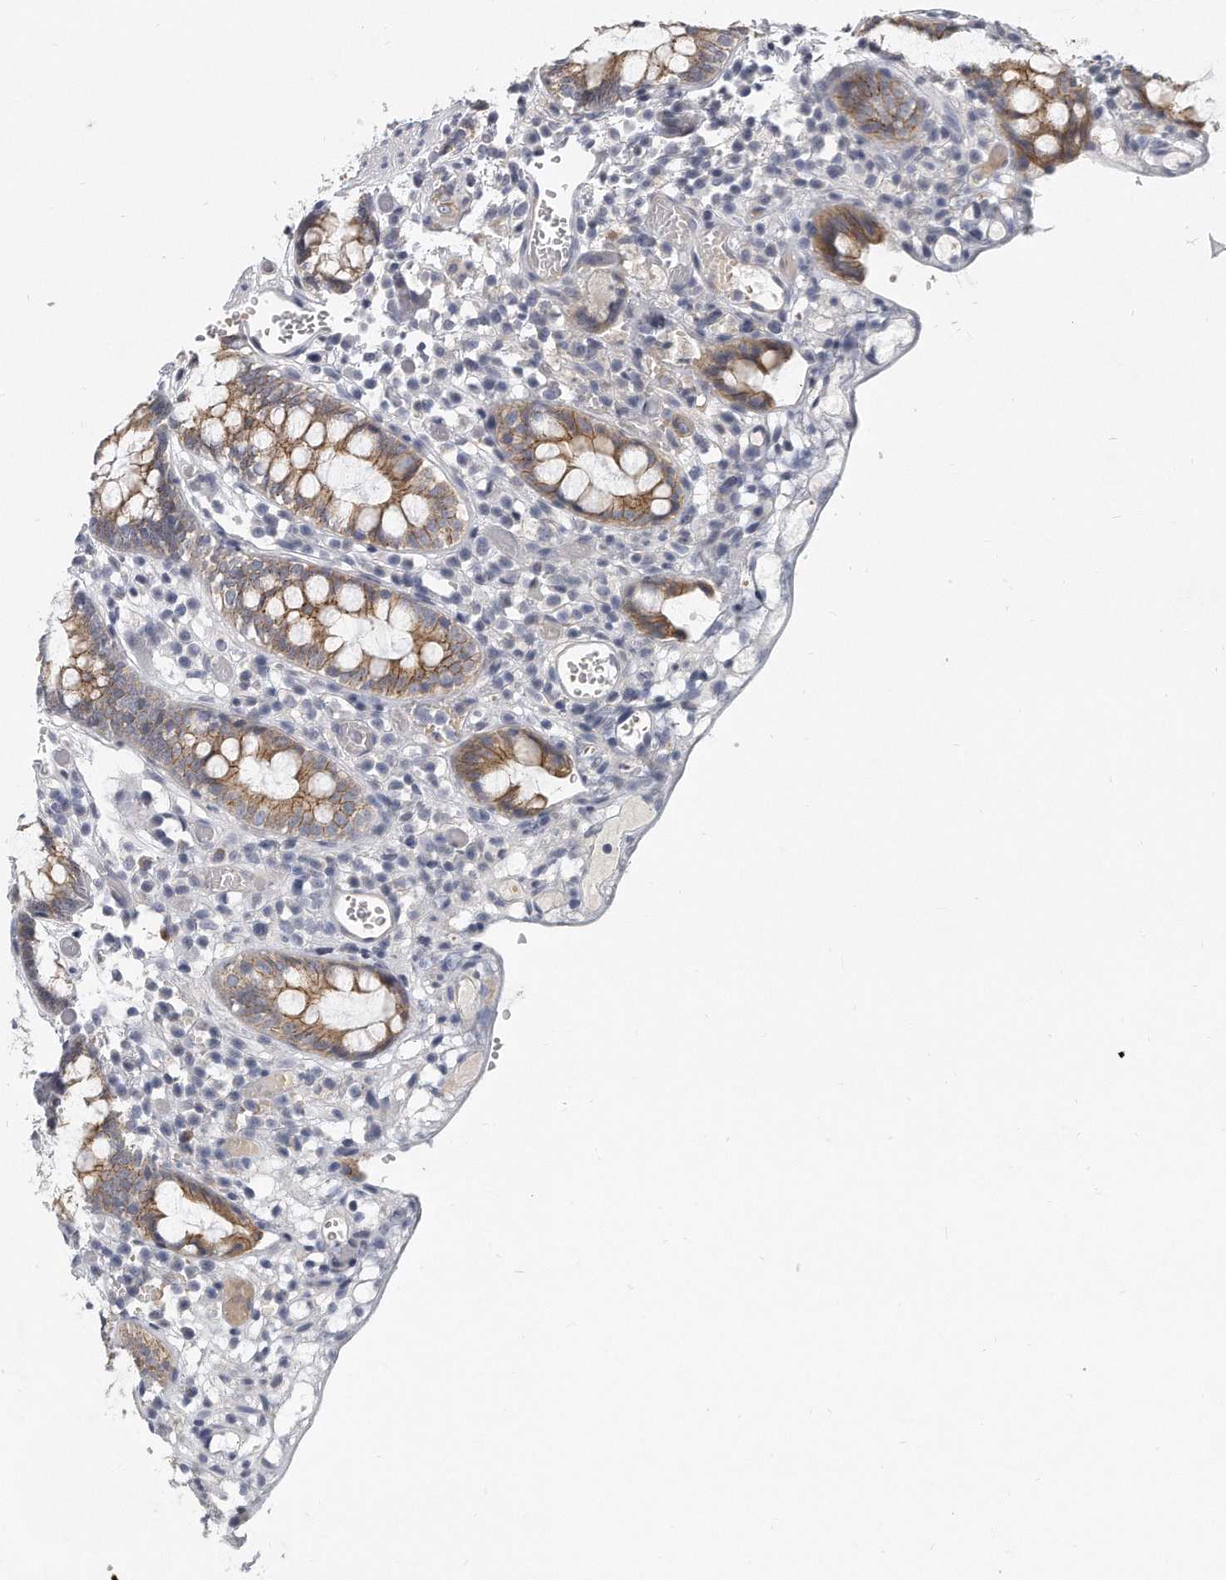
{"staining": {"intensity": "negative", "quantity": "none", "location": "none"}, "tissue": "colon", "cell_type": "Endothelial cells", "image_type": "normal", "snomed": [{"axis": "morphology", "description": "Normal tissue, NOS"}, {"axis": "topography", "description": "Colon"}], "caption": "This is an immunohistochemistry (IHC) micrograph of unremarkable human colon. There is no expression in endothelial cells.", "gene": "PLEKHA6", "patient": {"sex": "male", "age": 14}}